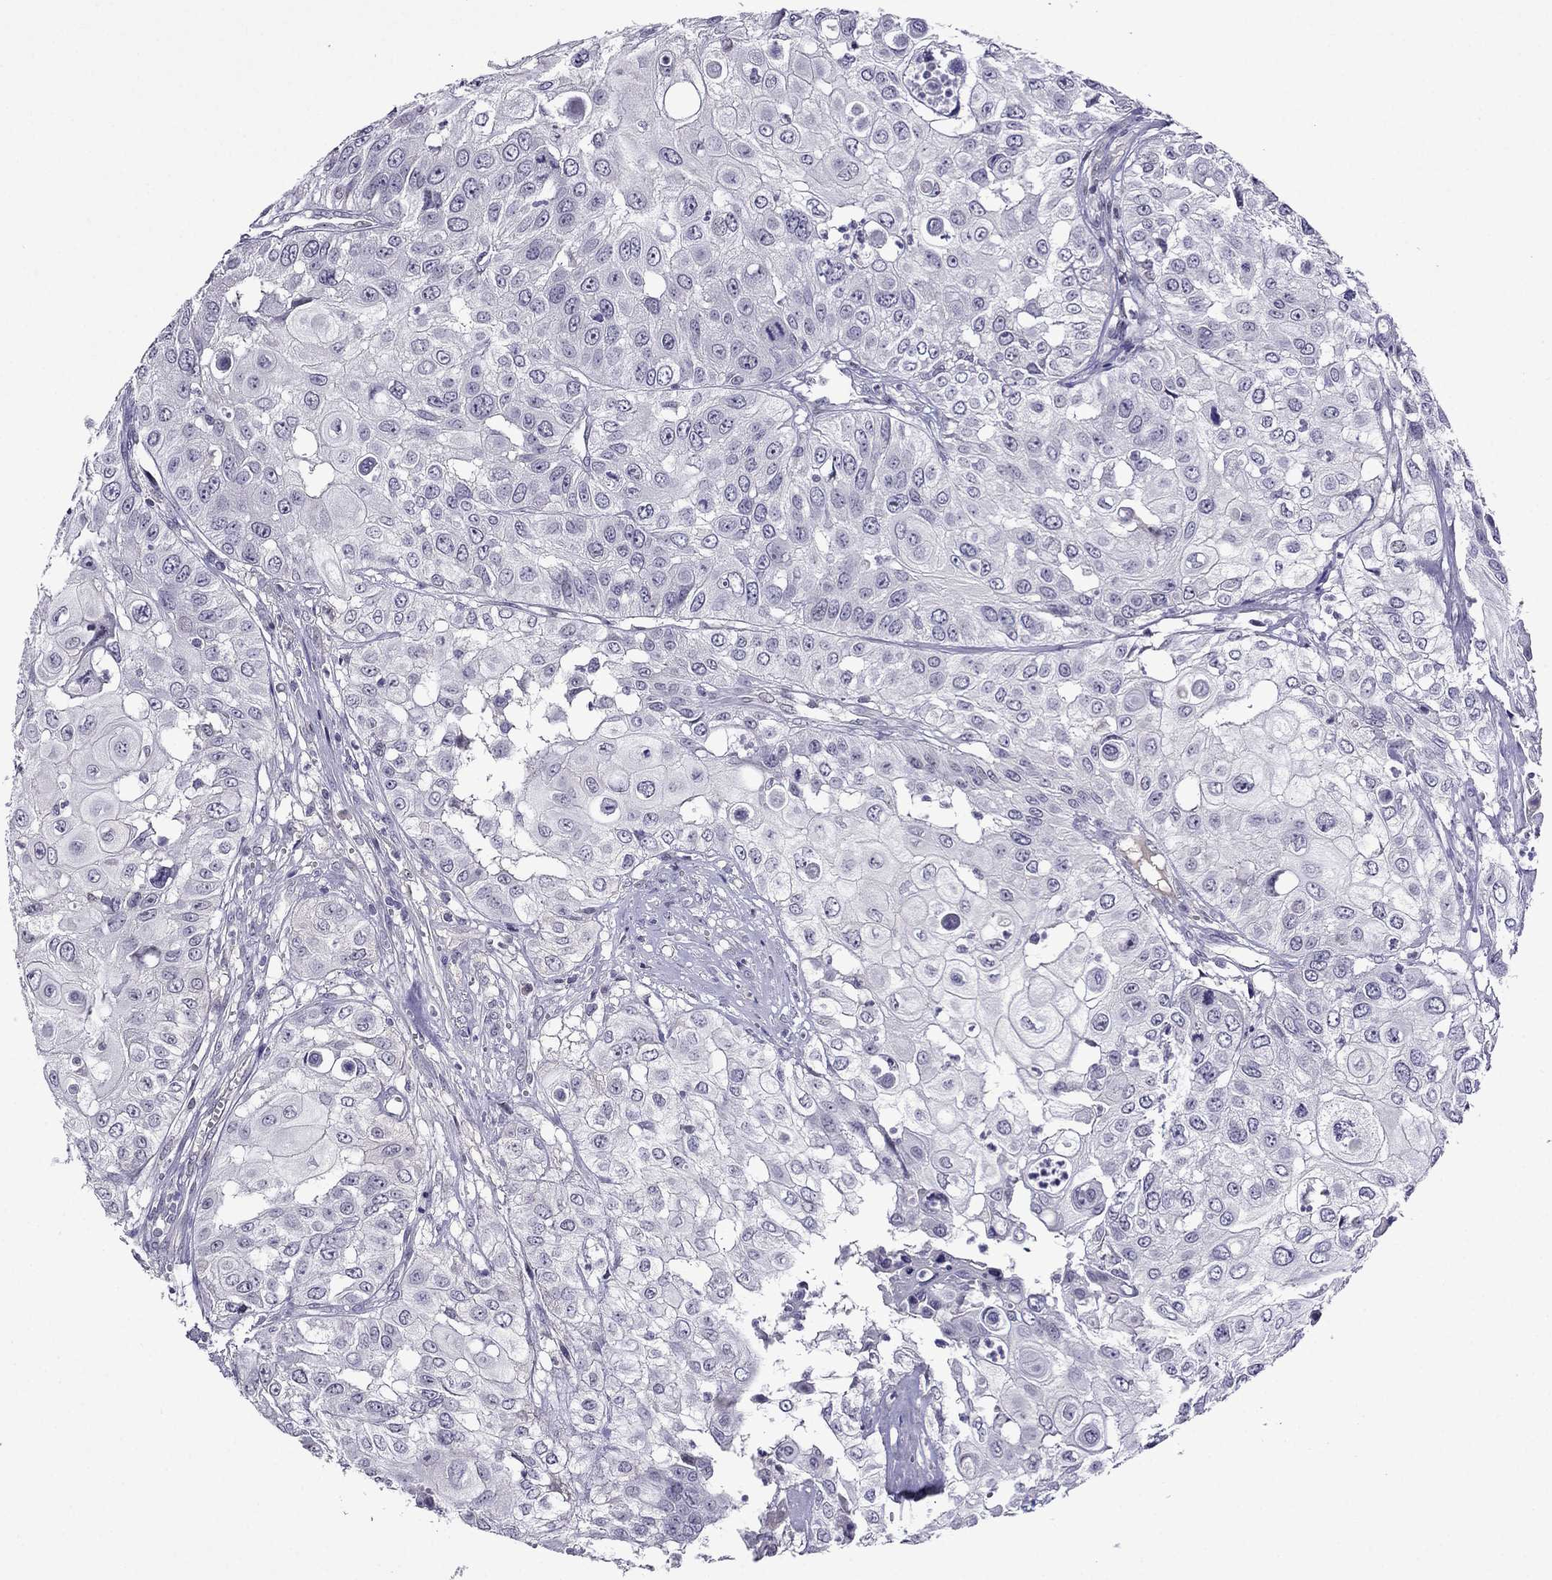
{"staining": {"intensity": "negative", "quantity": "none", "location": "none"}, "tissue": "urothelial cancer", "cell_type": "Tumor cells", "image_type": "cancer", "snomed": [{"axis": "morphology", "description": "Urothelial carcinoma, High grade"}, {"axis": "topography", "description": "Urinary bladder"}], "caption": "Urothelial carcinoma (high-grade) was stained to show a protein in brown. There is no significant positivity in tumor cells.", "gene": "SPTBN4", "patient": {"sex": "female", "age": 79}}